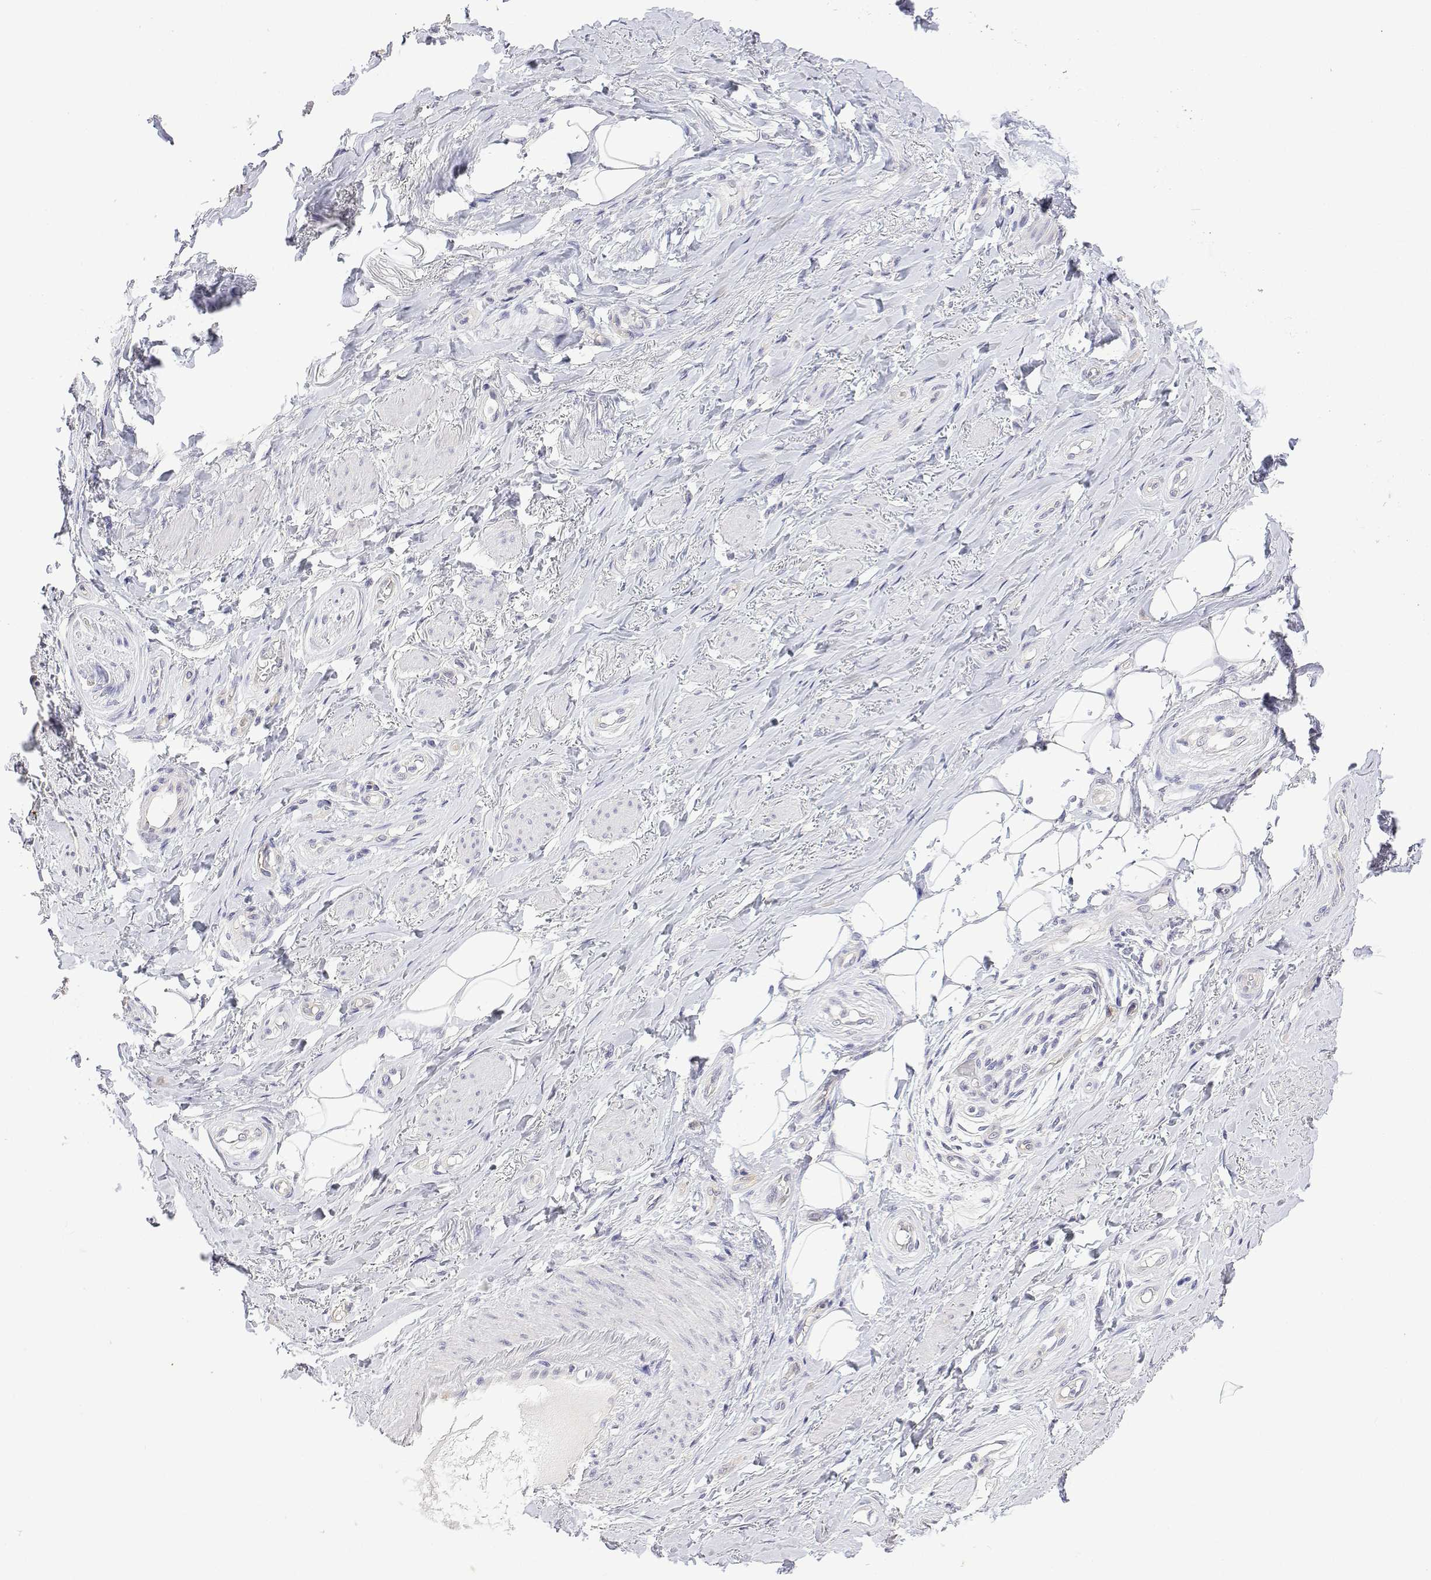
{"staining": {"intensity": "negative", "quantity": "none", "location": "none"}, "tissue": "adipose tissue", "cell_type": "Adipocytes", "image_type": "normal", "snomed": [{"axis": "morphology", "description": "Normal tissue, NOS"}, {"axis": "topography", "description": "Anal"}, {"axis": "topography", "description": "Peripheral nerve tissue"}], "caption": "Immunohistochemistry micrograph of benign adipose tissue: human adipose tissue stained with DAB (3,3'-diaminobenzidine) demonstrates no significant protein staining in adipocytes.", "gene": "PLCB1", "patient": {"sex": "male", "age": 53}}